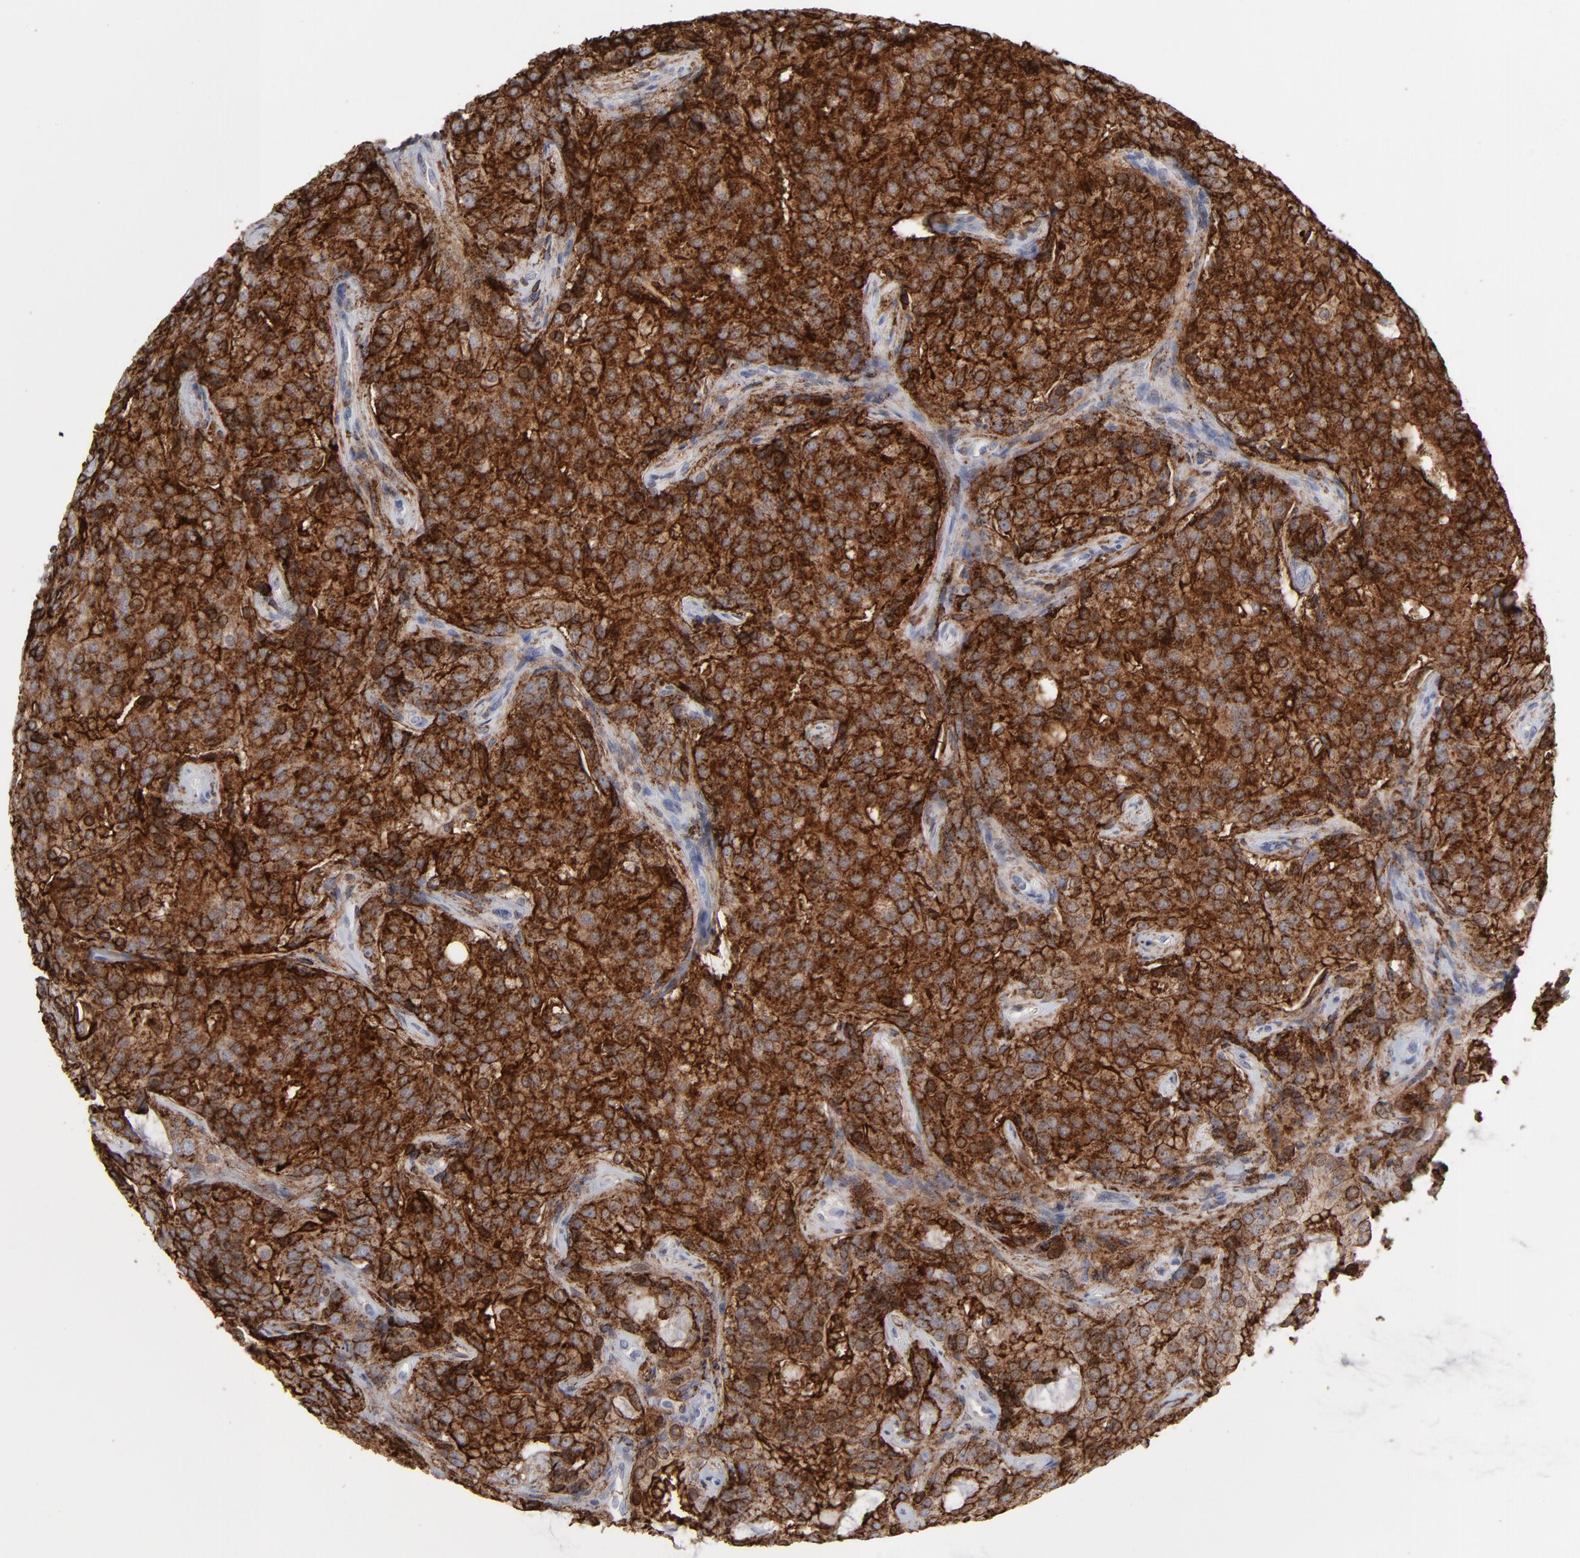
{"staining": {"intensity": "strong", "quantity": ">75%", "location": "cytoplasmic/membranous"}, "tissue": "prostate cancer", "cell_type": "Tumor cells", "image_type": "cancer", "snomed": [{"axis": "morphology", "description": "Adenocarcinoma, High grade"}, {"axis": "topography", "description": "Prostate"}], "caption": "Prostate cancer (adenocarcinoma (high-grade)) was stained to show a protein in brown. There is high levels of strong cytoplasmic/membranous staining in approximately >75% of tumor cells. The staining was performed using DAB (3,3'-diaminobenzidine), with brown indicating positive protein expression. Nuclei are stained blue with hematoxylin.", "gene": "ANXA5", "patient": {"sex": "male", "age": 72}}